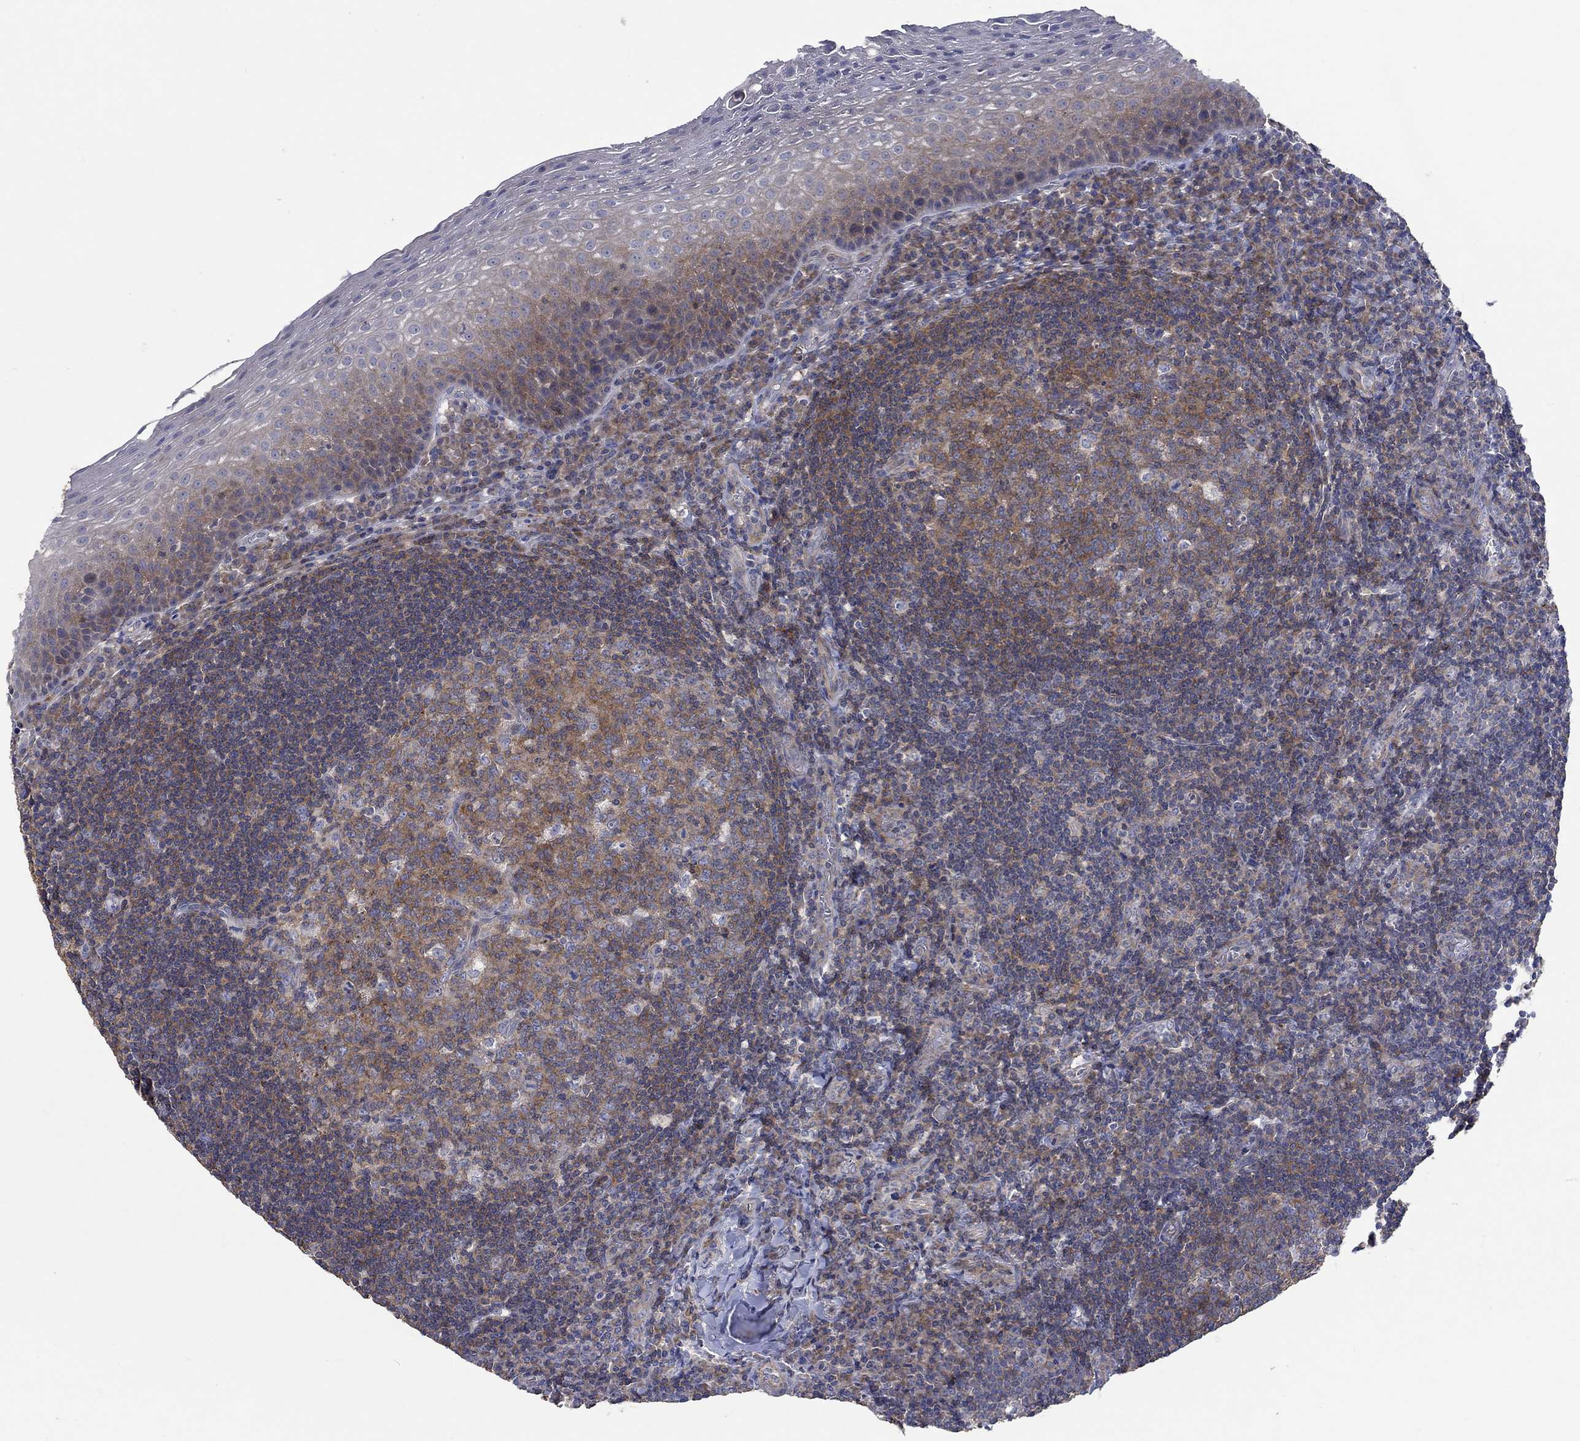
{"staining": {"intensity": "moderate", "quantity": "25%-75%", "location": "cytoplasmic/membranous"}, "tissue": "tonsil", "cell_type": "Germinal center cells", "image_type": "normal", "snomed": [{"axis": "morphology", "description": "Normal tissue, NOS"}, {"axis": "morphology", "description": "Inflammation, NOS"}, {"axis": "topography", "description": "Tonsil"}], "caption": "Germinal center cells show medium levels of moderate cytoplasmic/membranous positivity in approximately 25%-75% of cells in unremarkable human tonsil.", "gene": "TNFAIP8L3", "patient": {"sex": "female", "age": 31}}